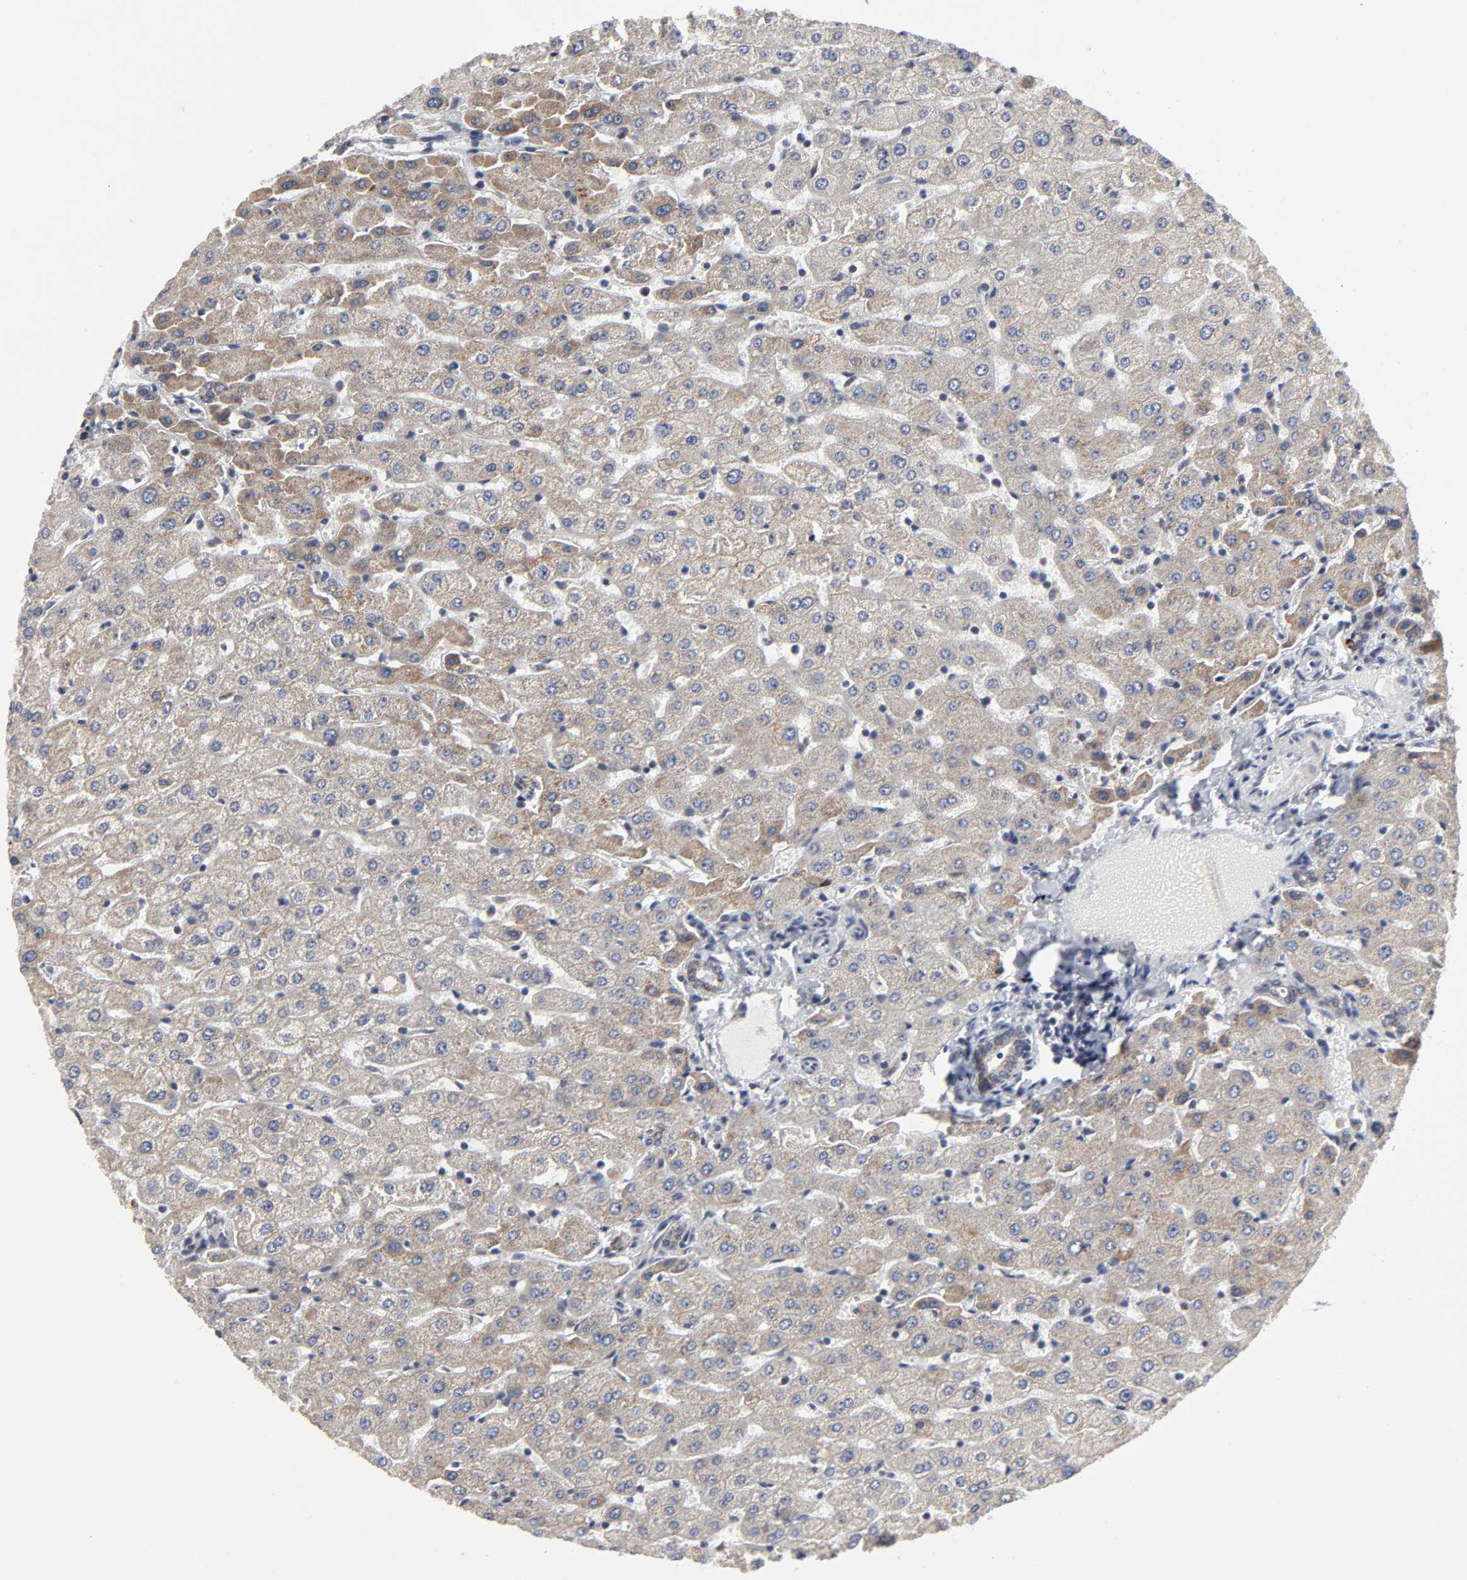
{"staining": {"intensity": "moderate", "quantity": ">75%", "location": "cytoplasmic/membranous"}, "tissue": "liver", "cell_type": "Cholangiocytes", "image_type": "normal", "snomed": [{"axis": "morphology", "description": "Normal tissue, NOS"}, {"axis": "morphology", "description": "Fibrosis, NOS"}, {"axis": "topography", "description": "Liver"}], "caption": "Immunohistochemistry photomicrograph of unremarkable liver: liver stained using immunohistochemistry (IHC) demonstrates medium levels of moderate protein expression localized specifically in the cytoplasmic/membranous of cholangiocytes, appearing as a cytoplasmic/membranous brown color.", "gene": "AUH", "patient": {"sex": "female", "age": 29}}